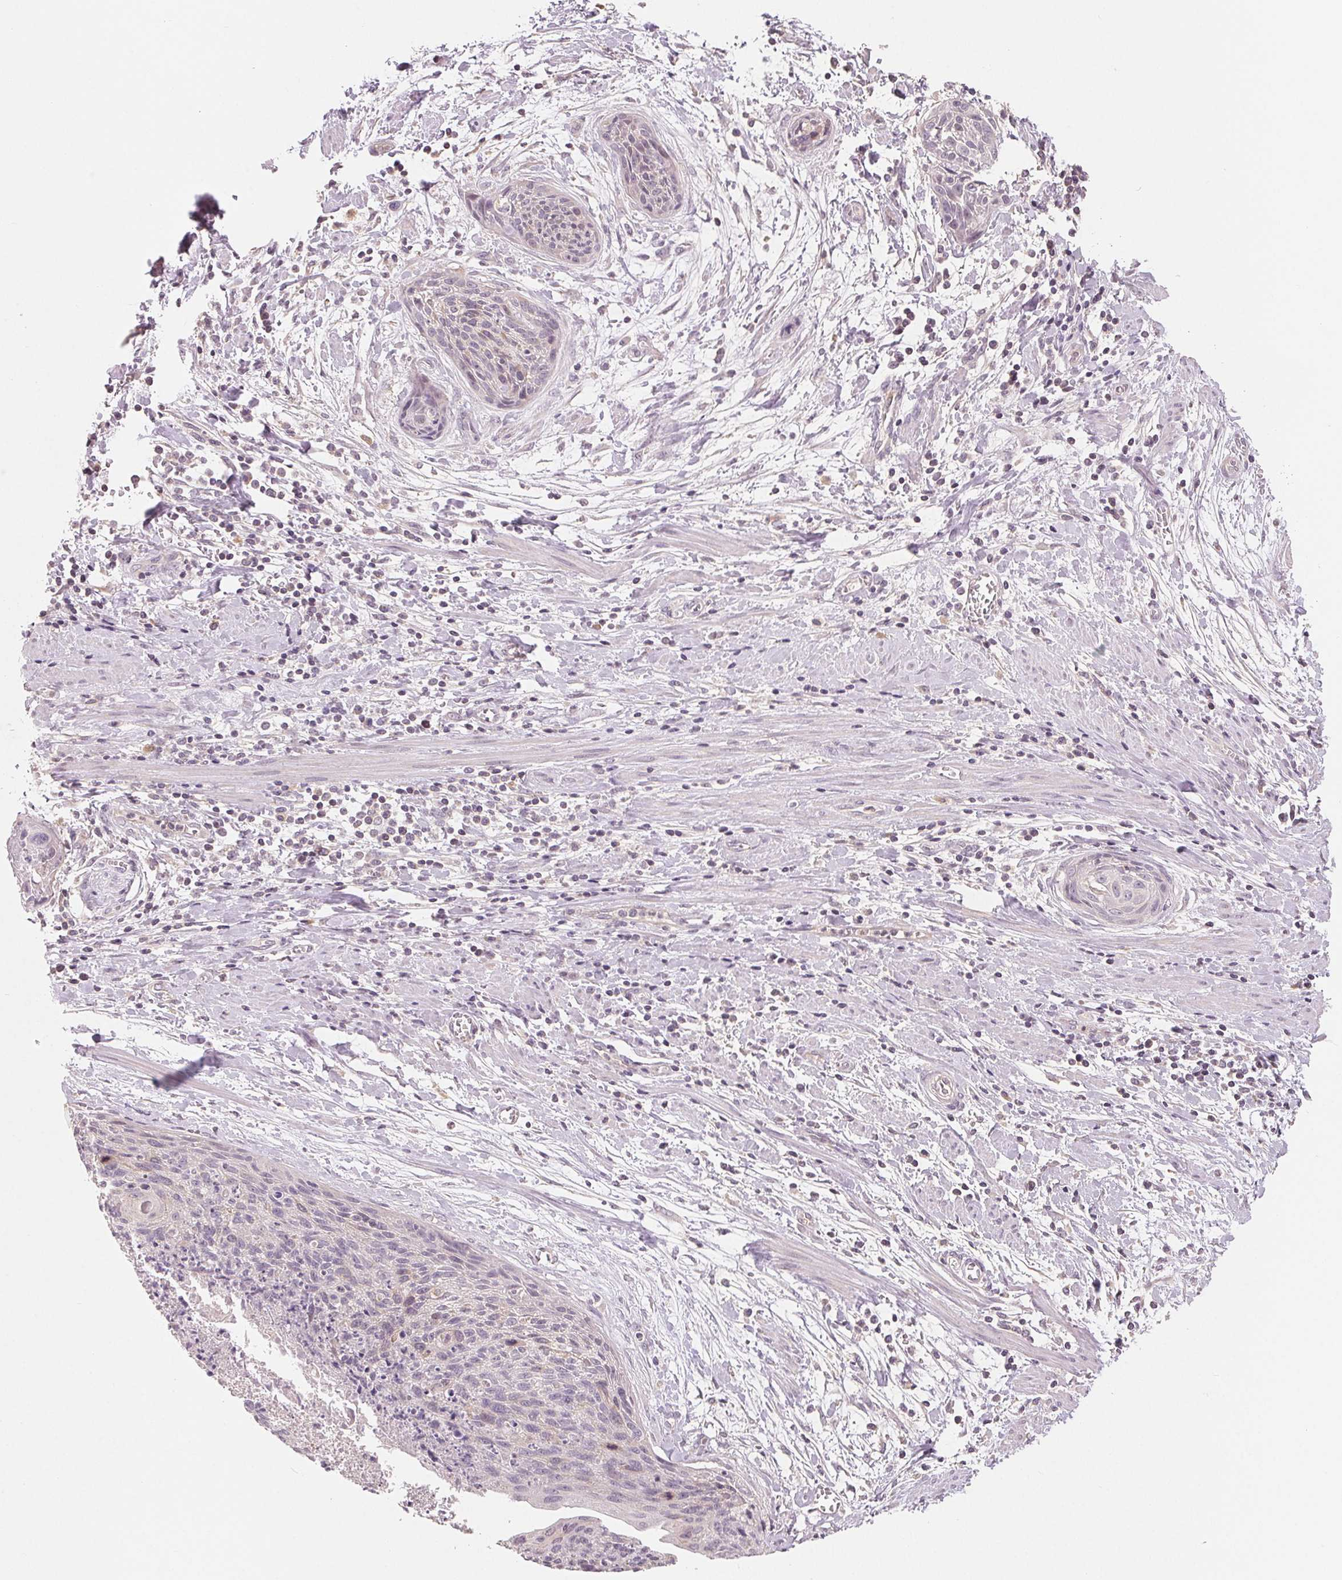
{"staining": {"intensity": "negative", "quantity": "none", "location": "none"}, "tissue": "cervical cancer", "cell_type": "Tumor cells", "image_type": "cancer", "snomed": [{"axis": "morphology", "description": "Squamous cell carcinoma, NOS"}, {"axis": "topography", "description": "Cervix"}], "caption": "Human cervical cancer (squamous cell carcinoma) stained for a protein using immunohistochemistry (IHC) exhibits no positivity in tumor cells.", "gene": "AQP8", "patient": {"sex": "female", "age": 55}}